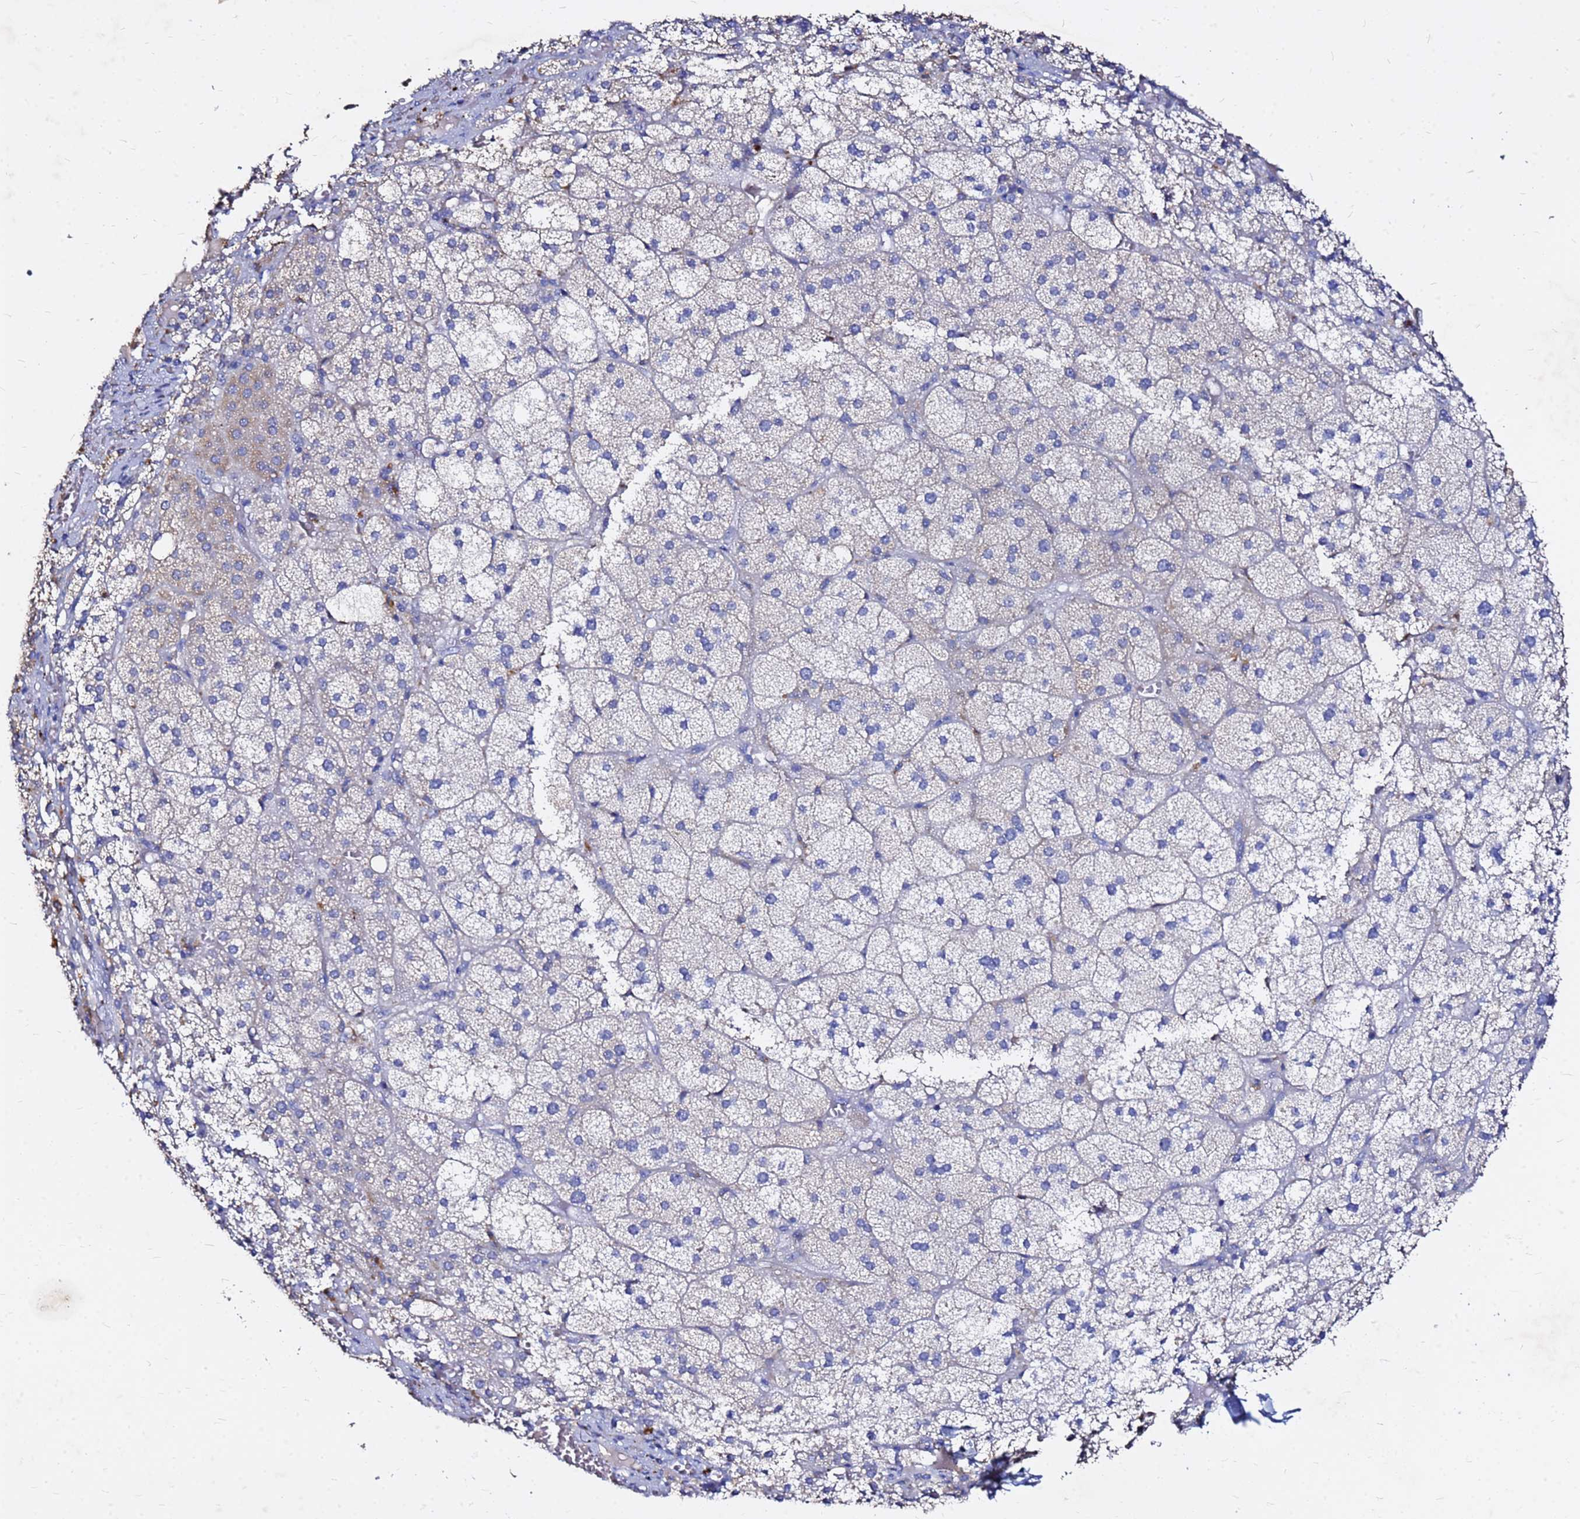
{"staining": {"intensity": "weak", "quantity": "<25%", "location": "cytoplasmic/membranous"}, "tissue": "adrenal gland", "cell_type": "Glandular cells", "image_type": "normal", "snomed": [{"axis": "morphology", "description": "Normal tissue, NOS"}, {"axis": "topography", "description": "Adrenal gland"}], "caption": "Immunohistochemistry histopathology image of normal adrenal gland: adrenal gland stained with DAB shows no significant protein positivity in glandular cells.", "gene": "FAM183A", "patient": {"sex": "female", "age": 61}}